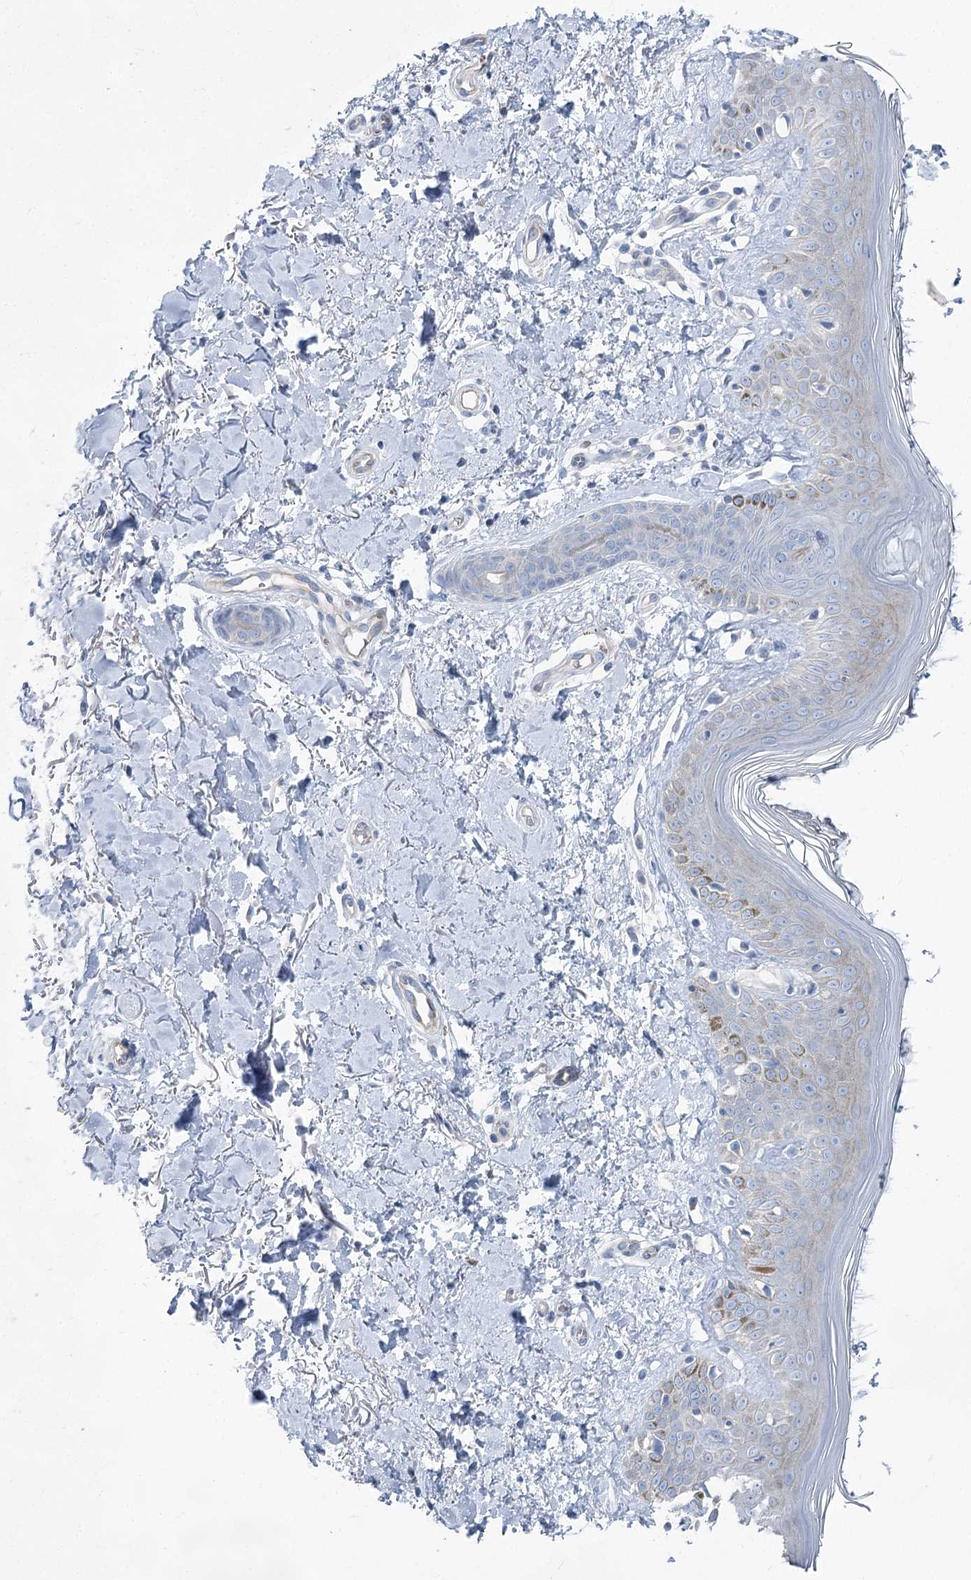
{"staining": {"intensity": "negative", "quantity": "none", "location": "none"}, "tissue": "skin", "cell_type": "Fibroblasts", "image_type": "normal", "snomed": [{"axis": "morphology", "description": "Normal tissue, NOS"}, {"axis": "topography", "description": "Skin"}], "caption": "DAB (3,3'-diaminobenzidine) immunohistochemical staining of benign human skin displays no significant positivity in fibroblasts.", "gene": "POGLUT1", "patient": {"sex": "female", "age": 64}}